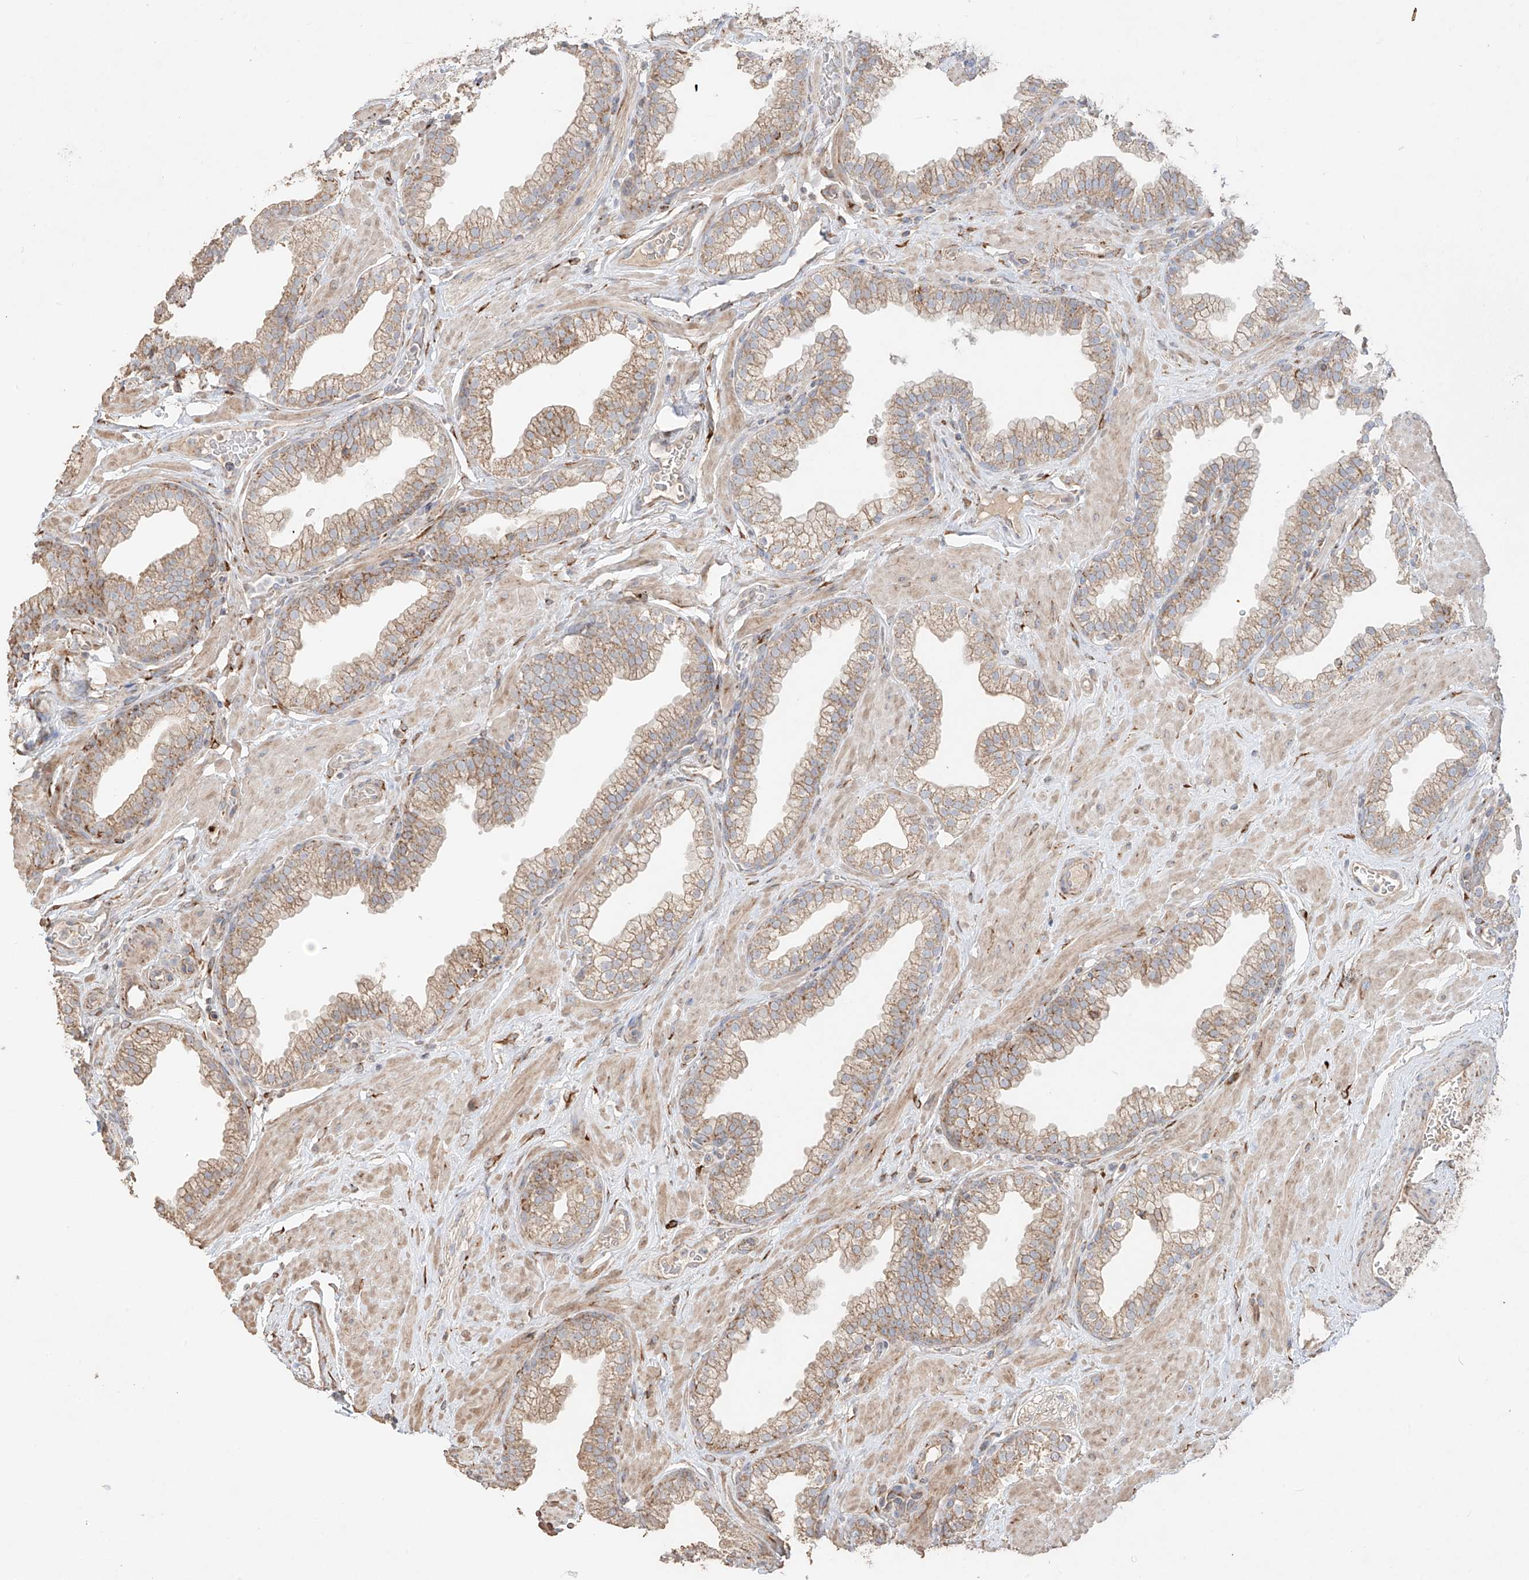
{"staining": {"intensity": "moderate", "quantity": ">75%", "location": "cytoplasmic/membranous"}, "tissue": "prostate", "cell_type": "Glandular cells", "image_type": "normal", "snomed": [{"axis": "morphology", "description": "Normal tissue, NOS"}, {"axis": "morphology", "description": "Urothelial carcinoma, Low grade"}, {"axis": "topography", "description": "Urinary bladder"}, {"axis": "topography", "description": "Prostate"}], "caption": "Immunohistochemical staining of normal human prostate exhibits >75% levels of moderate cytoplasmic/membranous protein positivity in about >75% of glandular cells.", "gene": "COLGALT2", "patient": {"sex": "male", "age": 60}}